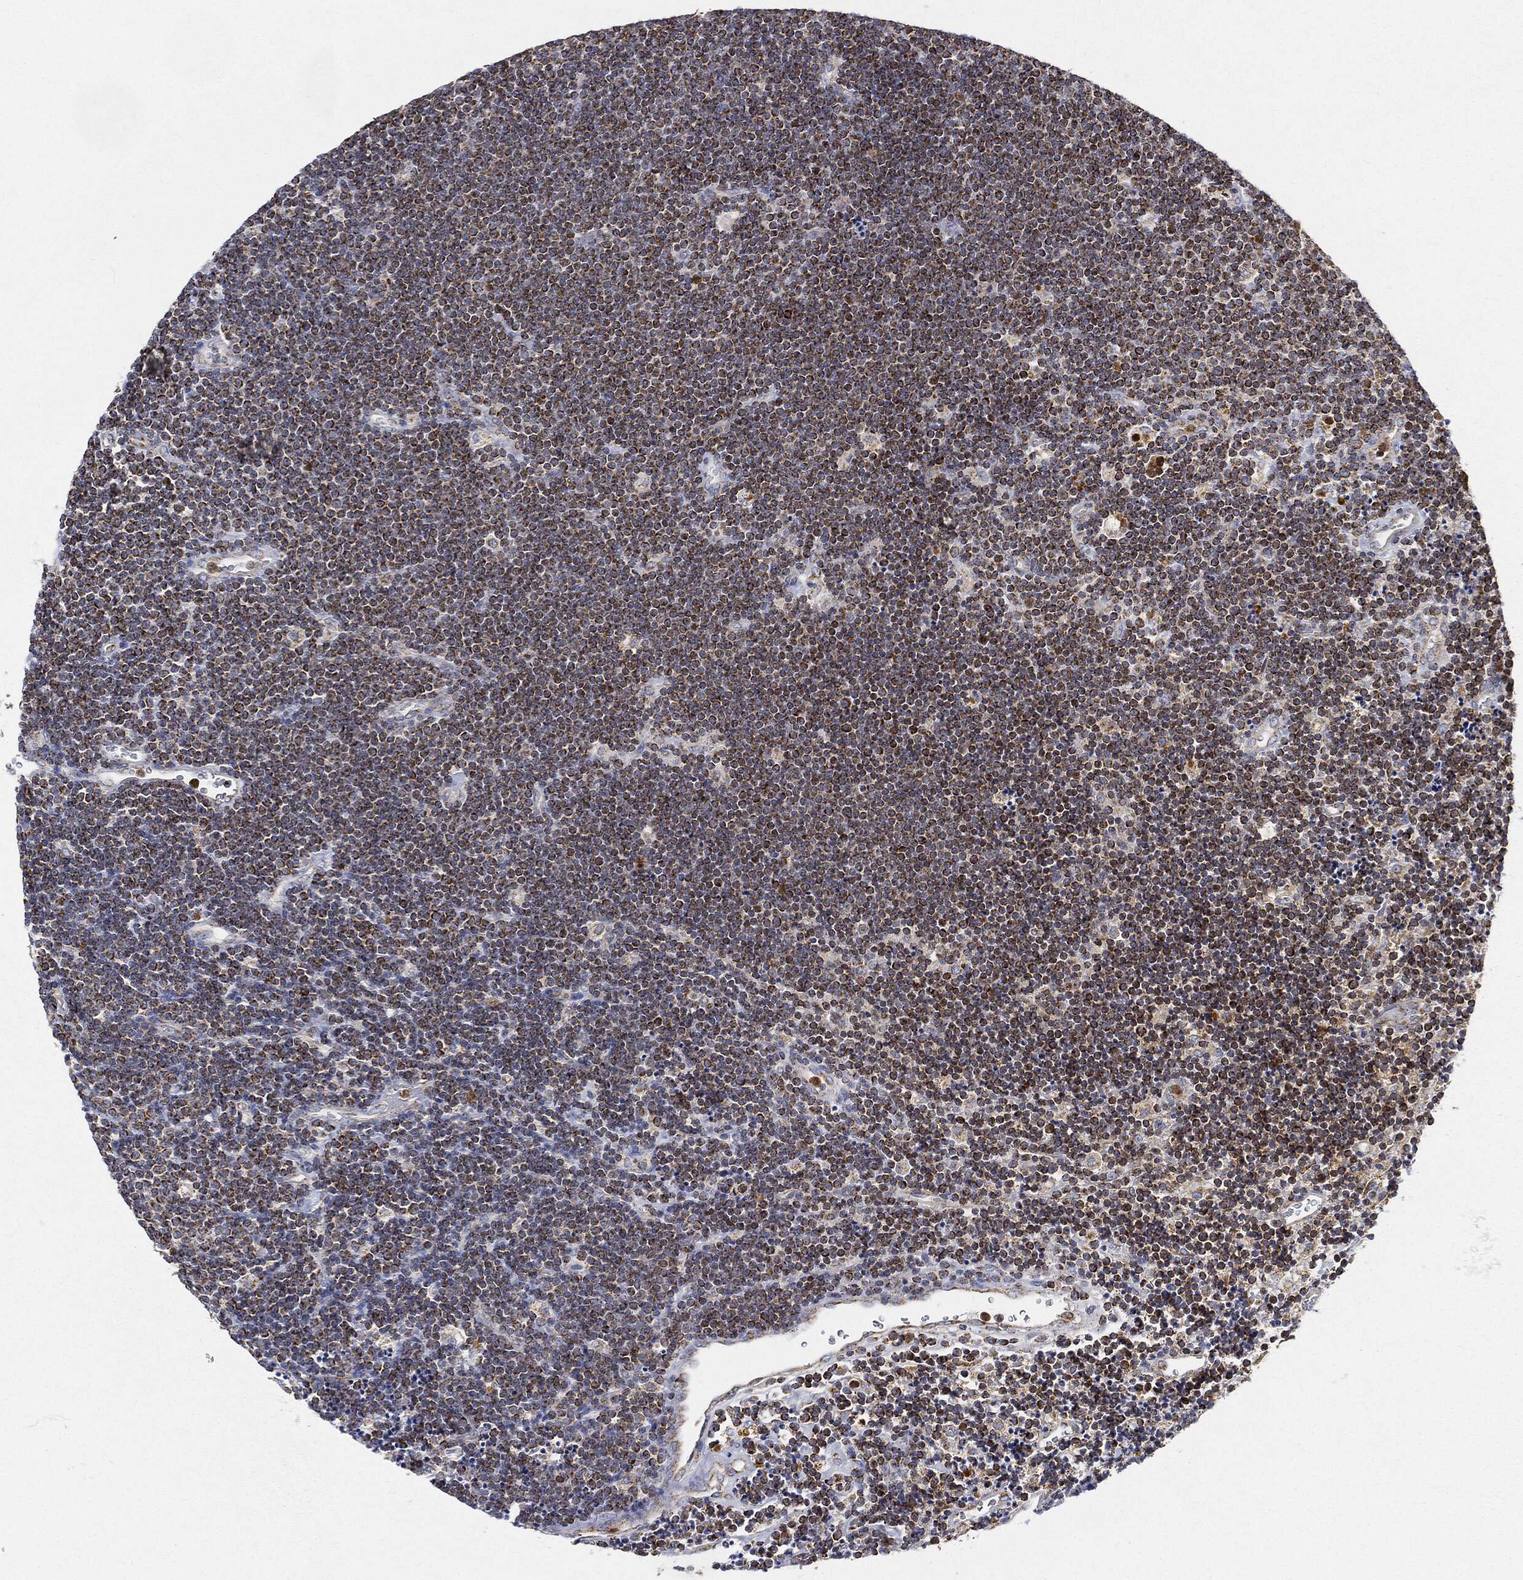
{"staining": {"intensity": "strong", "quantity": ">75%", "location": "cytoplasmic/membranous"}, "tissue": "lymphoma", "cell_type": "Tumor cells", "image_type": "cancer", "snomed": [{"axis": "morphology", "description": "Malignant lymphoma, non-Hodgkin's type, Low grade"}, {"axis": "topography", "description": "Brain"}], "caption": "Low-grade malignant lymphoma, non-Hodgkin's type stained for a protein (brown) demonstrates strong cytoplasmic/membranous positive staining in approximately >75% of tumor cells.", "gene": "CAPN15", "patient": {"sex": "female", "age": 66}}